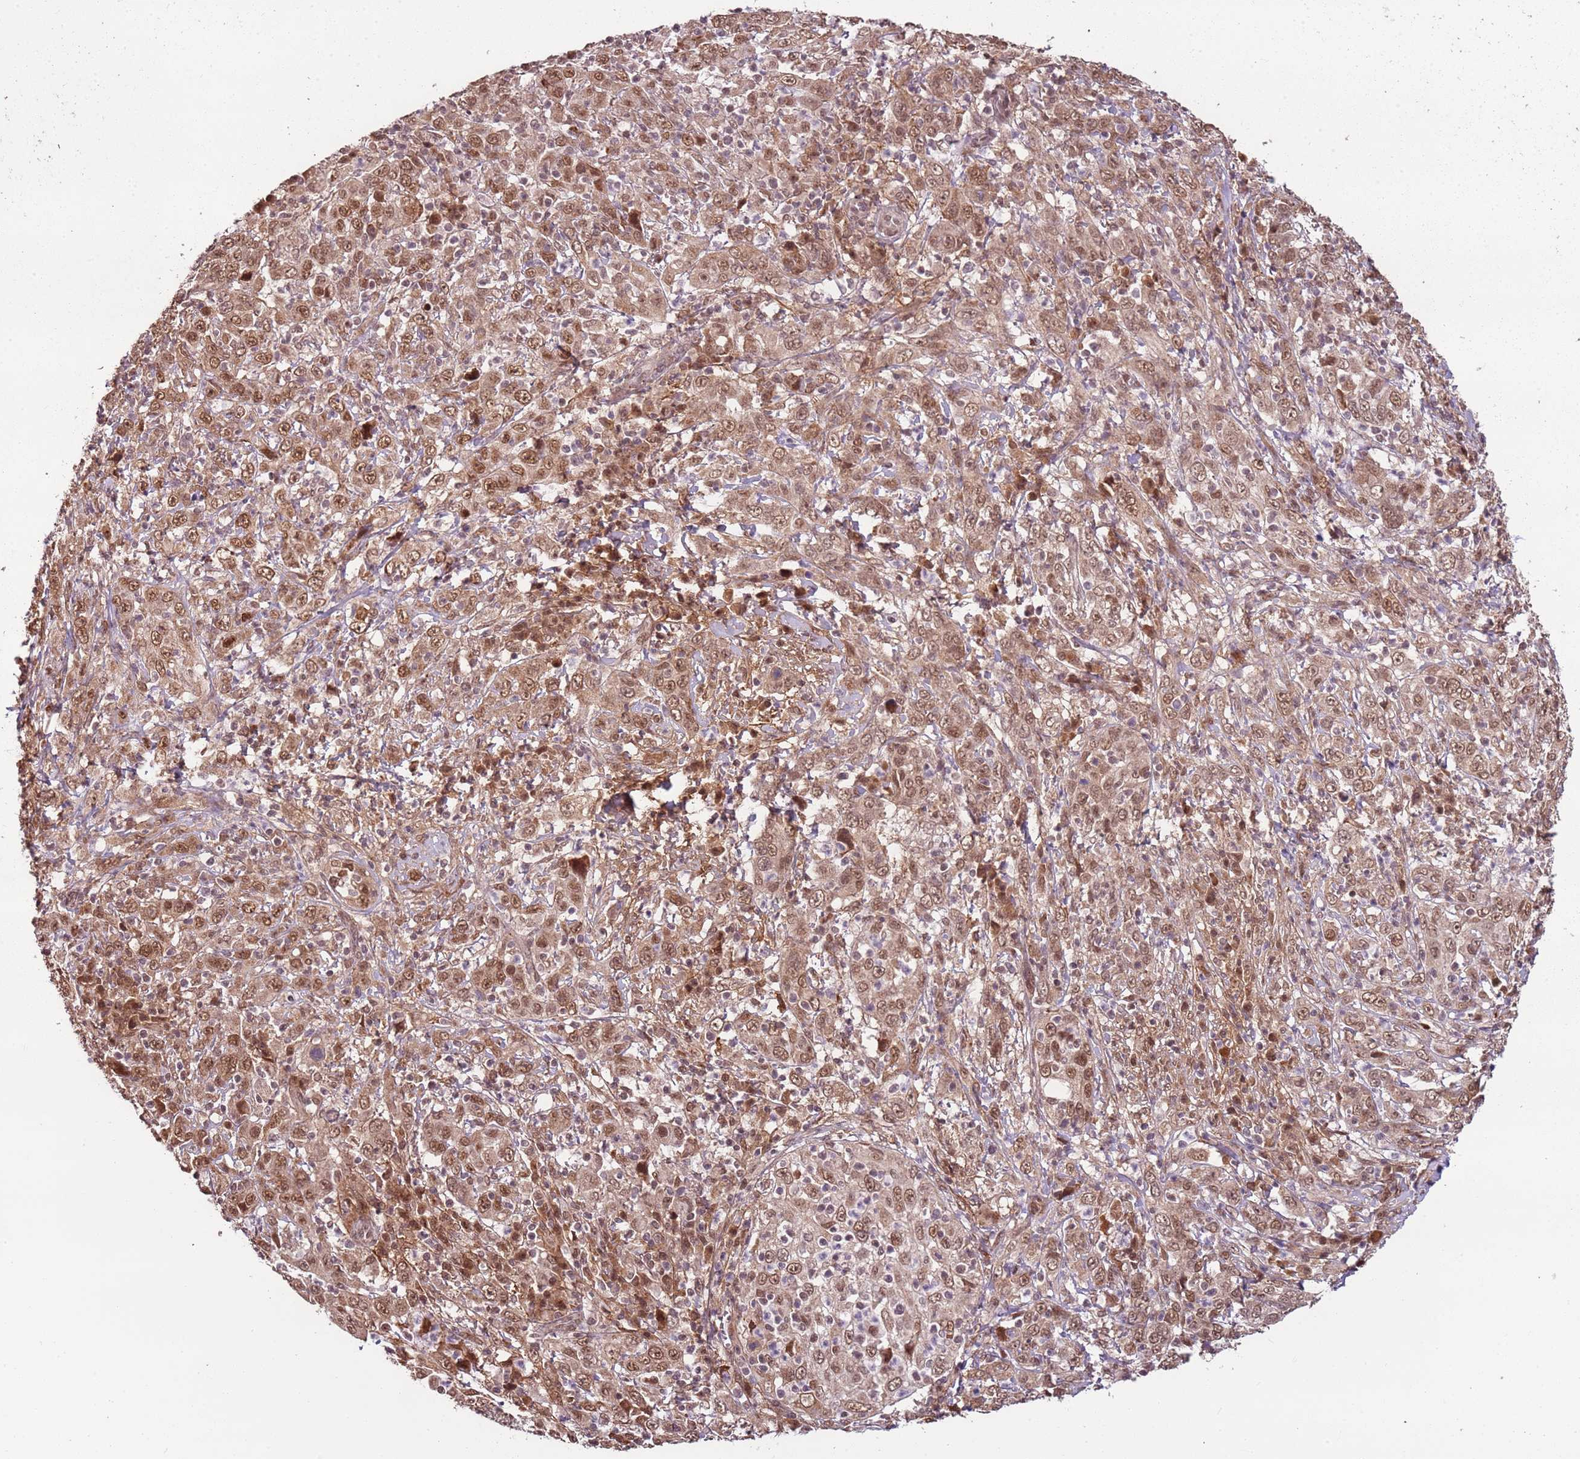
{"staining": {"intensity": "moderate", "quantity": ">75%", "location": "nuclear"}, "tissue": "cervical cancer", "cell_type": "Tumor cells", "image_type": "cancer", "snomed": [{"axis": "morphology", "description": "Squamous cell carcinoma, NOS"}, {"axis": "topography", "description": "Cervix"}], "caption": "Brown immunohistochemical staining in human cervical squamous cell carcinoma reveals moderate nuclear positivity in about >75% of tumor cells.", "gene": "POLR3H", "patient": {"sex": "female", "age": 46}}